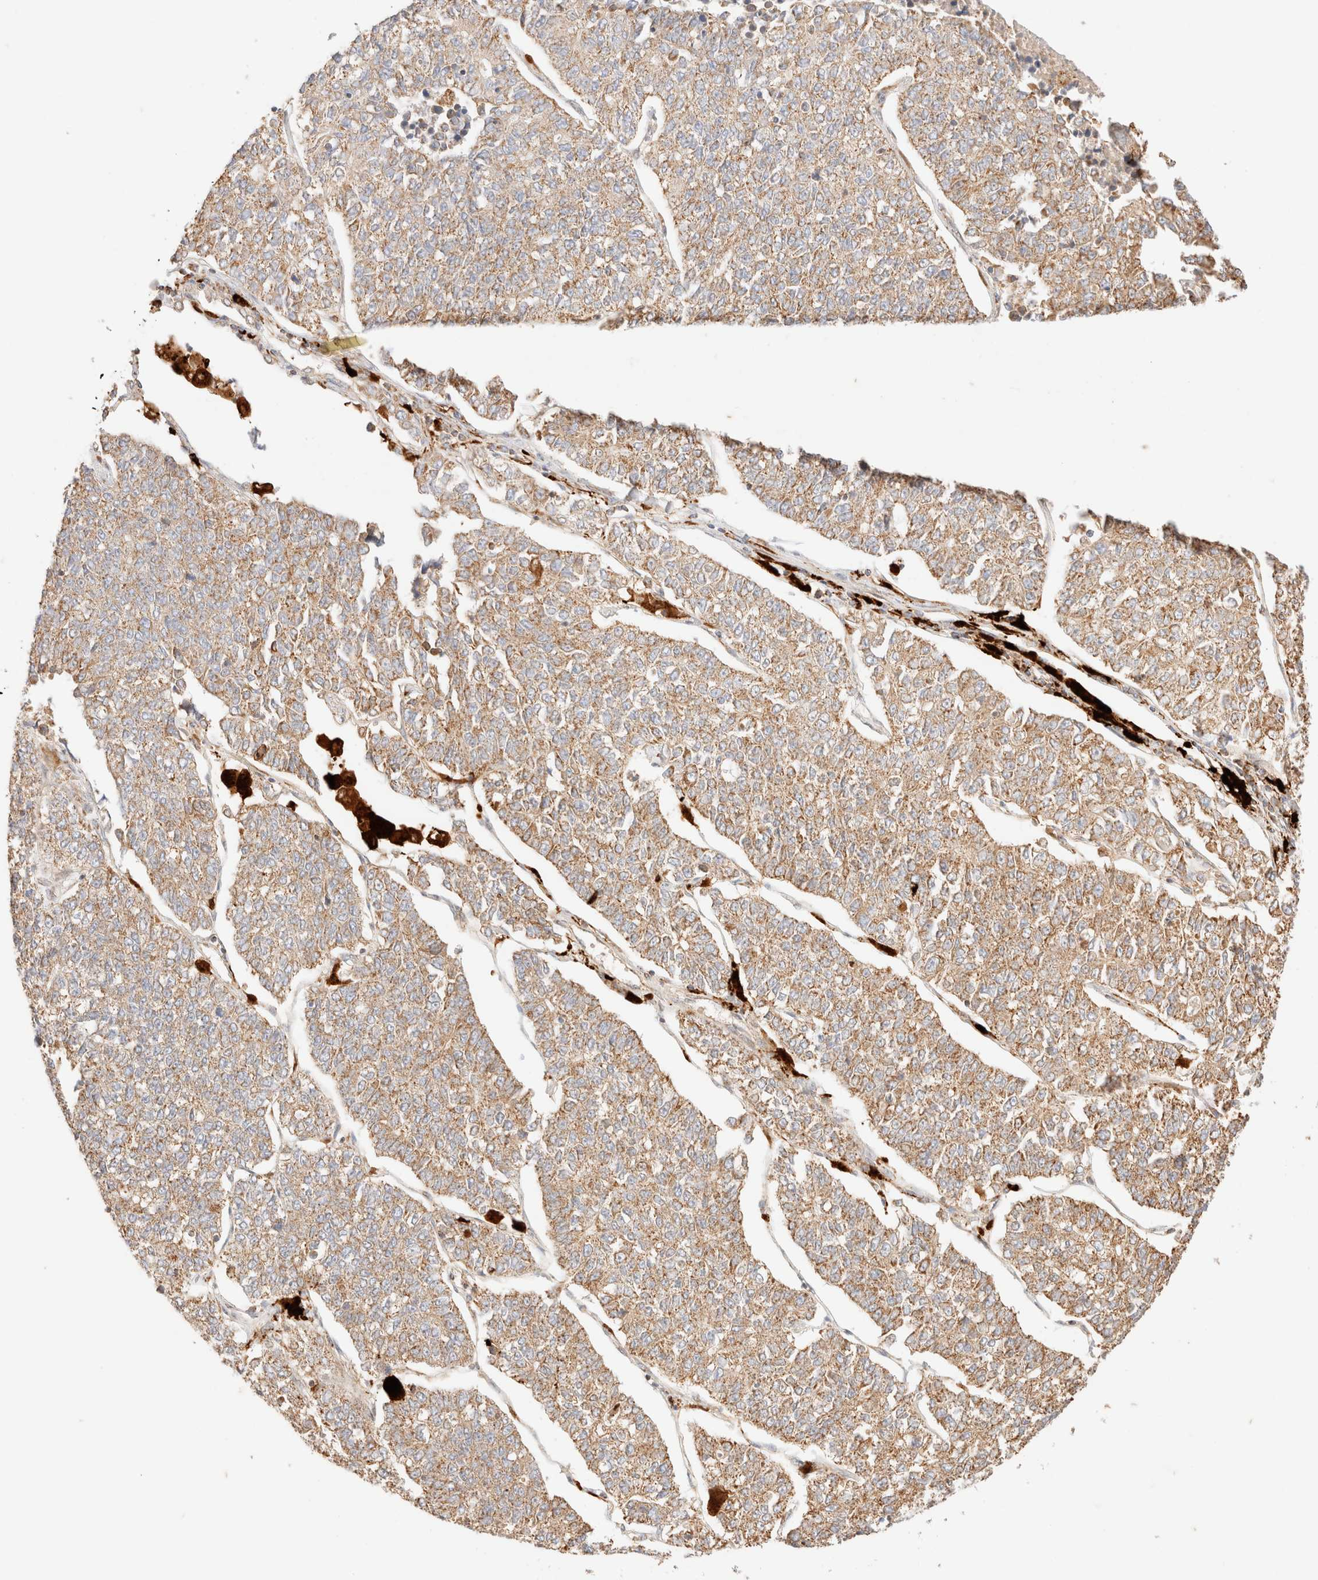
{"staining": {"intensity": "moderate", "quantity": ">75%", "location": "cytoplasmic/membranous"}, "tissue": "lung cancer", "cell_type": "Tumor cells", "image_type": "cancer", "snomed": [{"axis": "morphology", "description": "Adenocarcinoma, NOS"}, {"axis": "topography", "description": "Lung"}], "caption": "Immunohistochemical staining of human adenocarcinoma (lung) reveals medium levels of moderate cytoplasmic/membranous staining in approximately >75% of tumor cells.", "gene": "TACO1", "patient": {"sex": "male", "age": 49}}